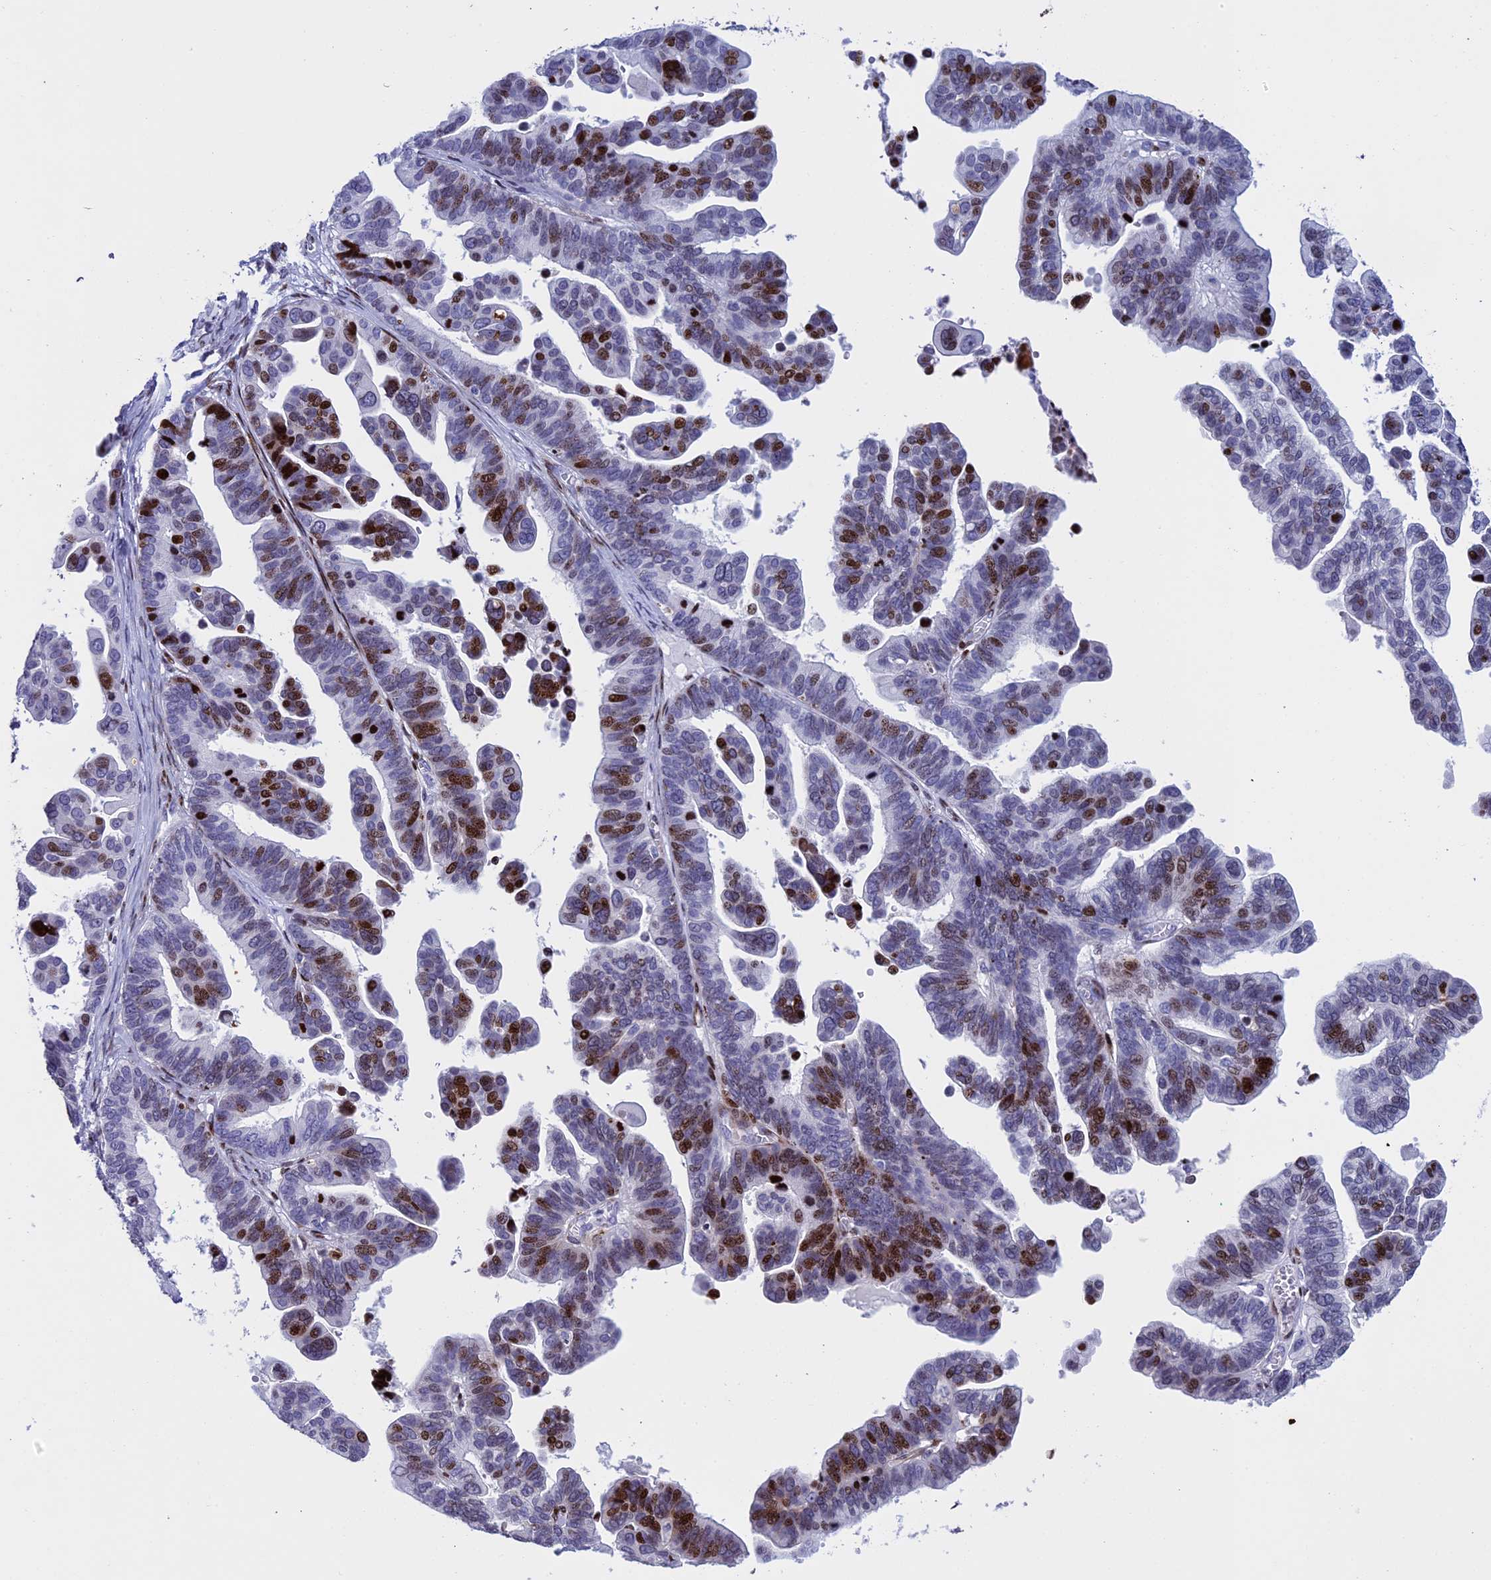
{"staining": {"intensity": "strong", "quantity": "25%-75%", "location": "nuclear"}, "tissue": "ovarian cancer", "cell_type": "Tumor cells", "image_type": "cancer", "snomed": [{"axis": "morphology", "description": "Cystadenocarcinoma, serous, NOS"}, {"axis": "topography", "description": "Ovary"}], "caption": "An image of serous cystadenocarcinoma (ovarian) stained for a protein demonstrates strong nuclear brown staining in tumor cells.", "gene": "BTBD3", "patient": {"sex": "female", "age": 56}}